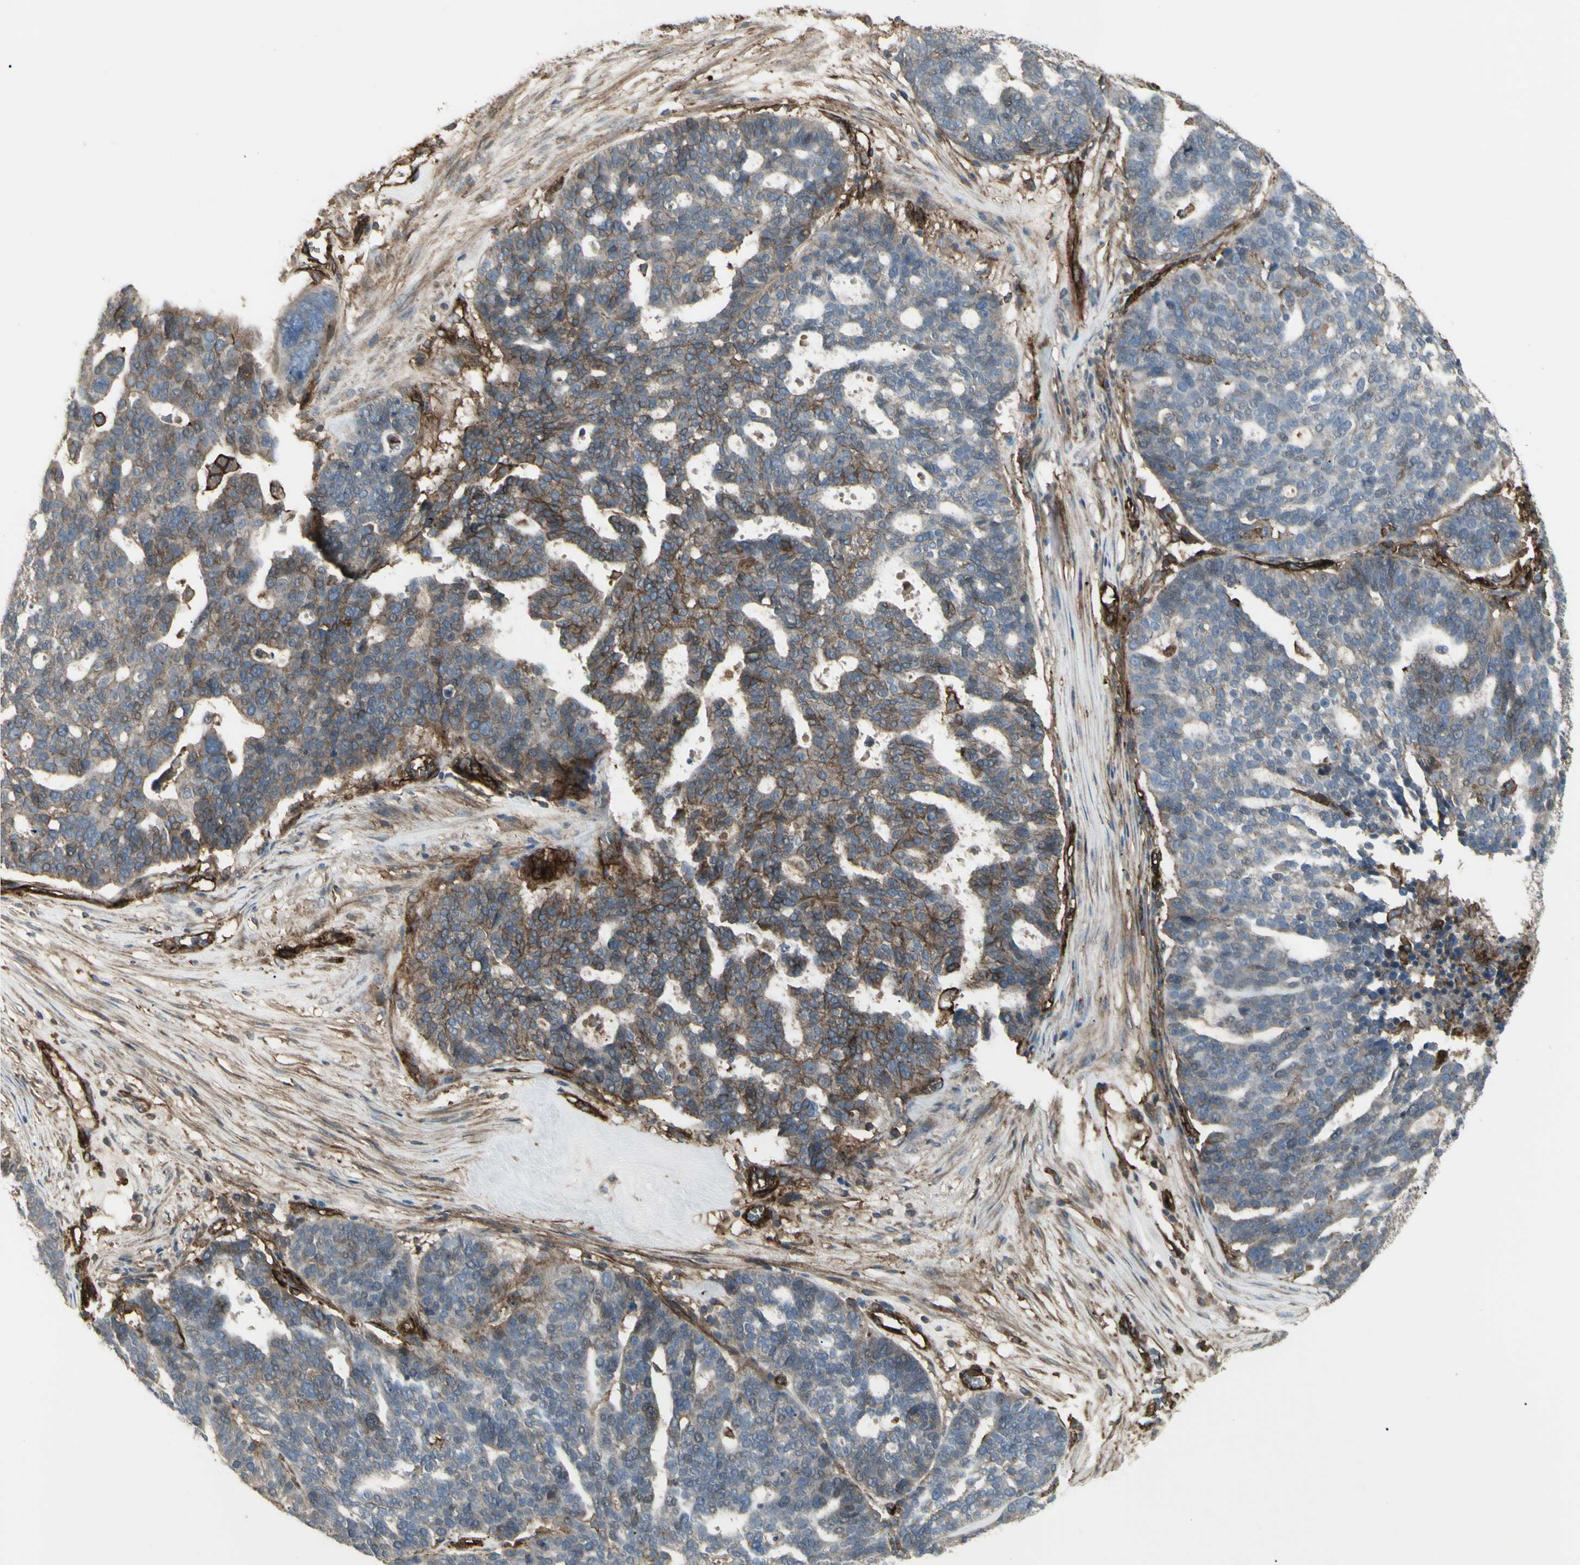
{"staining": {"intensity": "moderate", "quantity": "25%-75%", "location": "cytoplasmic/membranous"}, "tissue": "ovarian cancer", "cell_type": "Tumor cells", "image_type": "cancer", "snomed": [{"axis": "morphology", "description": "Cystadenocarcinoma, serous, NOS"}, {"axis": "topography", "description": "Ovary"}], "caption": "Ovarian cancer was stained to show a protein in brown. There is medium levels of moderate cytoplasmic/membranous expression in about 25%-75% of tumor cells.", "gene": "CD276", "patient": {"sex": "female", "age": 59}}